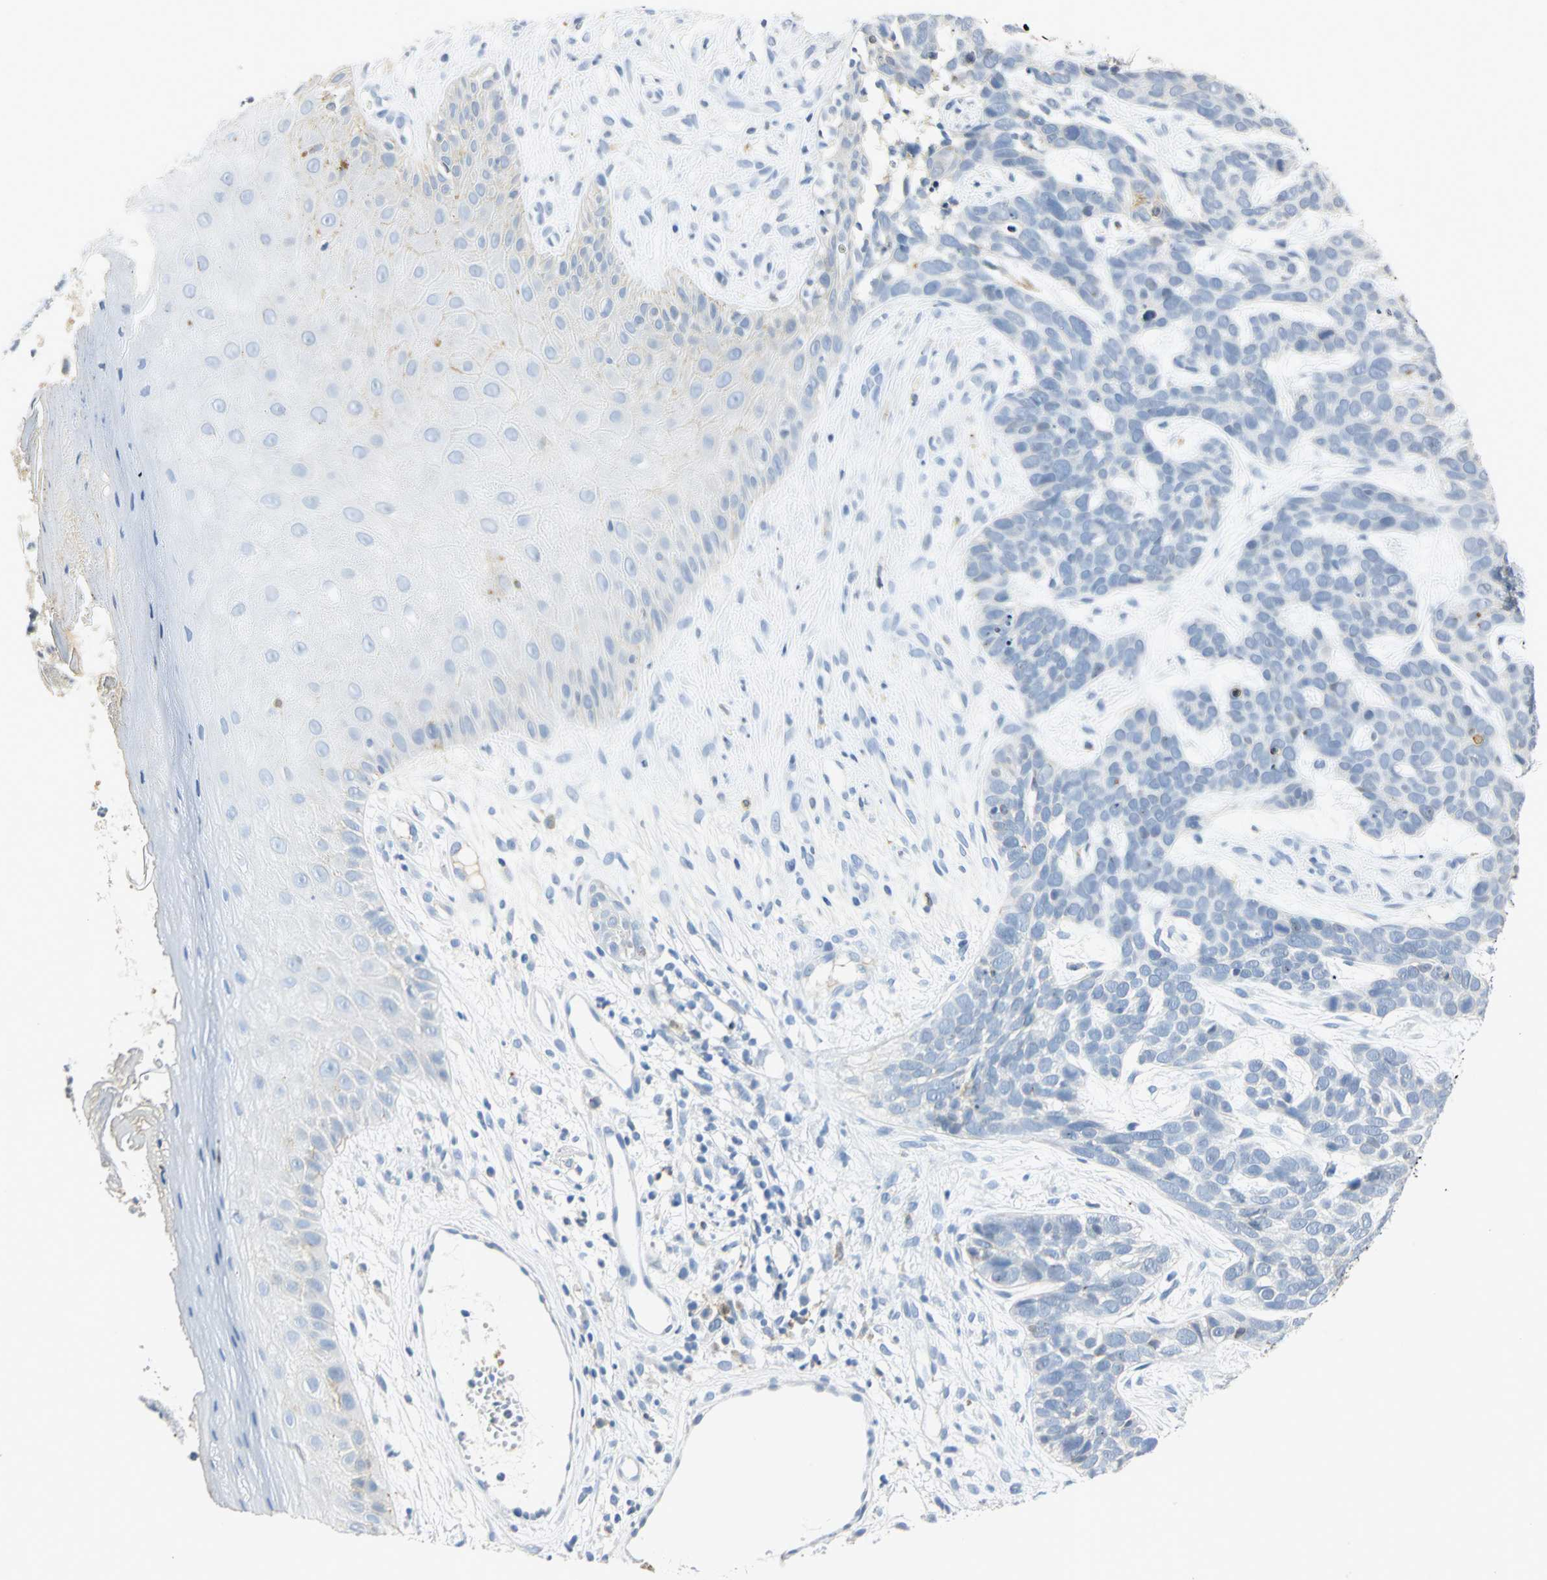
{"staining": {"intensity": "negative", "quantity": "none", "location": "none"}, "tissue": "skin cancer", "cell_type": "Tumor cells", "image_type": "cancer", "snomed": [{"axis": "morphology", "description": "Basal cell carcinoma"}, {"axis": "topography", "description": "Skin"}], "caption": "Immunohistochemistry of skin cancer demonstrates no positivity in tumor cells.", "gene": "ANXA4", "patient": {"sex": "male", "age": 87}}